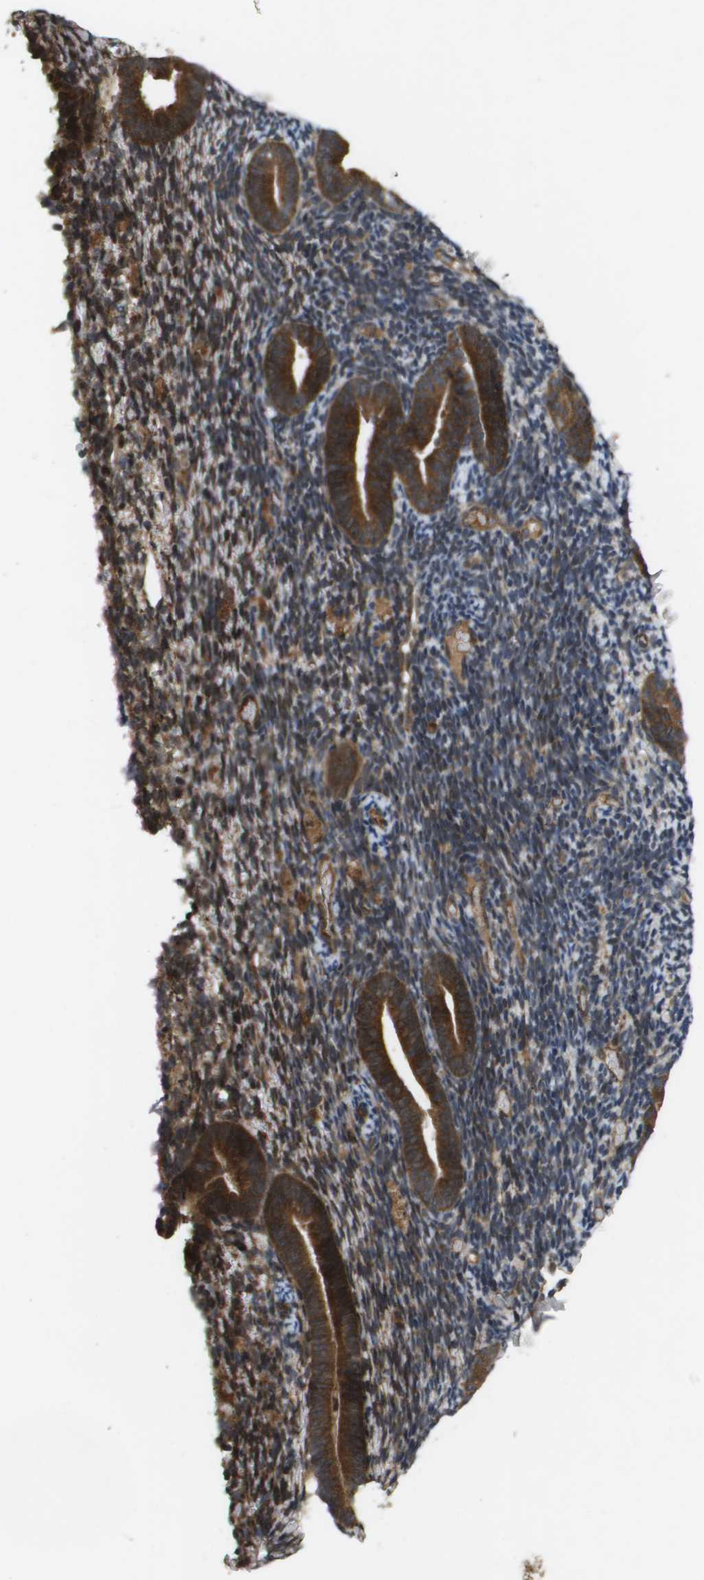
{"staining": {"intensity": "weak", "quantity": ">75%", "location": "cytoplasmic/membranous"}, "tissue": "endometrium", "cell_type": "Cells in endometrial stroma", "image_type": "normal", "snomed": [{"axis": "morphology", "description": "Normal tissue, NOS"}, {"axis": "topography", "description": "Endometrium"}], "caption": "DAB (3,3'-diaminobenzidine) immunohistochemical staining of benign human endometrium exhibits weak cytoplasmic/membranous protein staining in approximately >75% of cells in endometrial stroma.", "gene": "SPTLC1", "patient": {"sex": "female", "age": 51}}